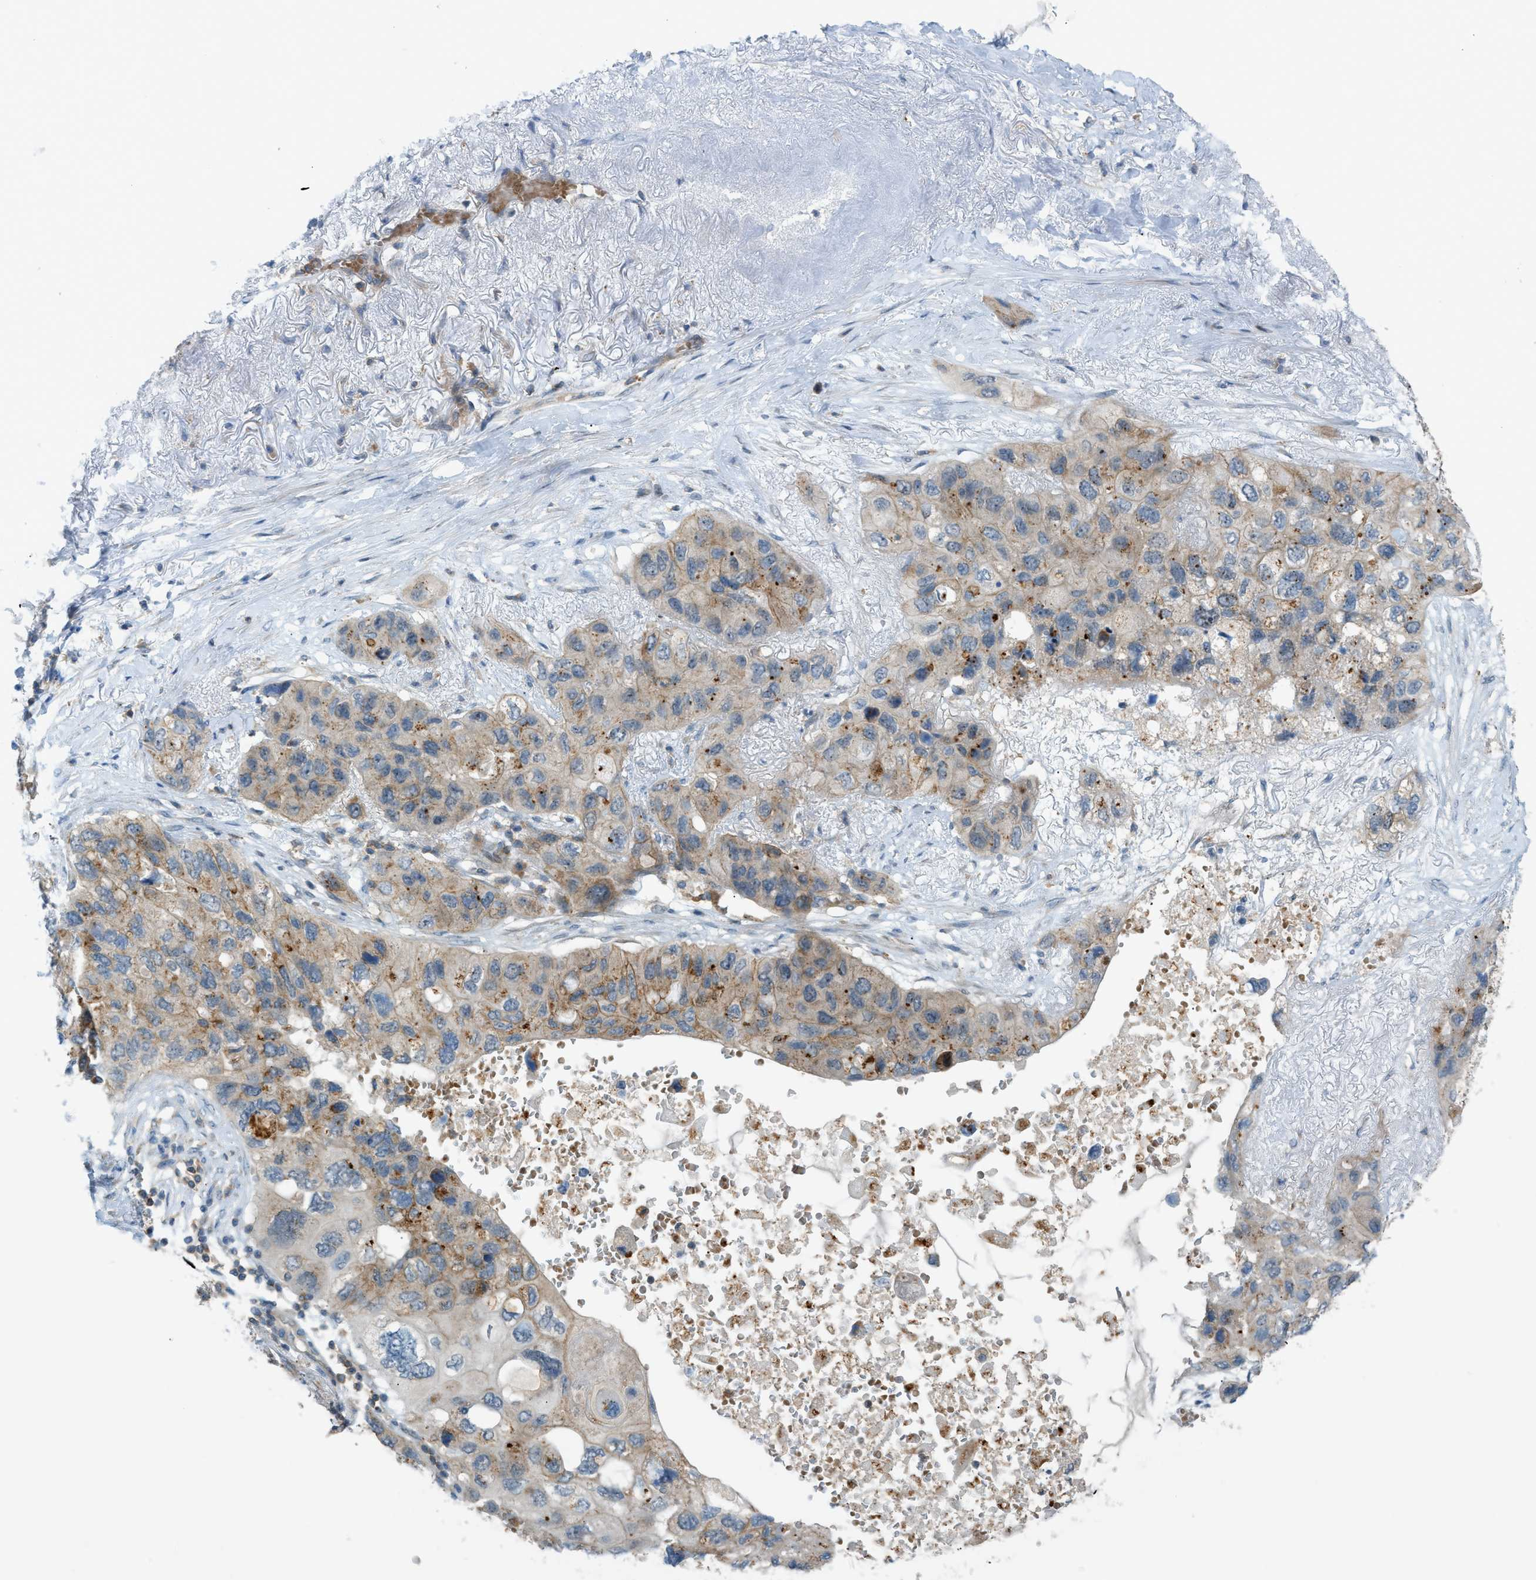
{"staining": {"intensity": "moderate", "quantity": ">75%", "location": "cytoplasmic/membranous"}, "tissue": "lung cancer", "cell_type": "Tumor cells", "image_type": "cancer", "snomed": [{"axis": "morphology", "description": "Squamous cell carcinoma, NOS"}, {"axis": "topography", "description": "Lung"}], "caption": "DAB (3,3'-diaminobenzidine) immunohistochemical staining of lung cancer (squamous cell carcinoma) demonstrates moderate cytoplasmic/membranous protein expression in approximately >75% of tumor cells. (DAB = brown stain, brightfield microscopy at high magnification).", "gene": "GRK6", "patient": {"sex": "female", "age": 73}}